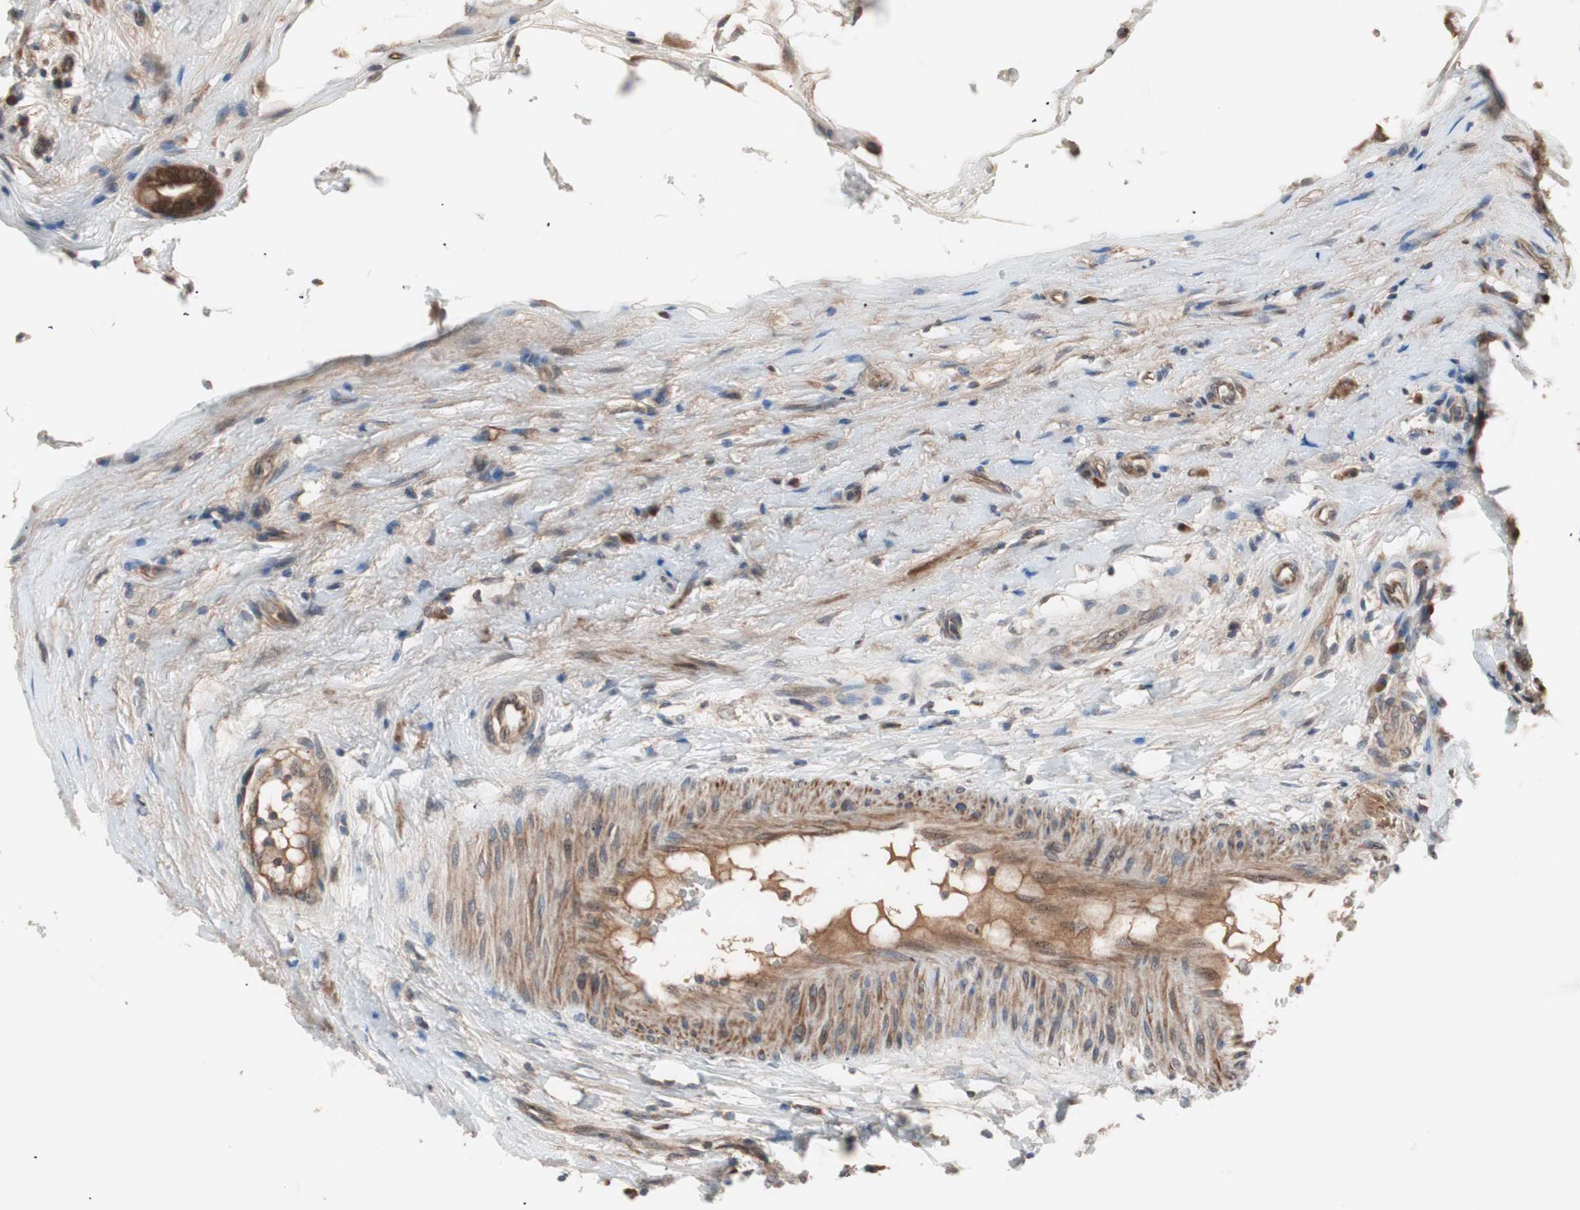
{"staining": {"intensity": "moderate", "quantity": ">75%", "location": "cytoplasmic/membranous"}, "tissue": "epididymis", "cell_type": "Glandular cells", "image_type": "normal", "snomed": [{"axis": "morphology", "description": "Normal tissue, NOS"}, {"axis": "morphology", "description": "Inflammation, NOS"}, {"axis": "topography", "description": "Epididymis"}], "caption": "Immunohistochemistry (IHC) micrograph of unremarkable human epididymis stained for a protein (brown), which exhibits medium levels of moderate cytoplasmic/membranous staining in approximately >75% of glandular cells.", "gene": "HMBS", "patient": {"sex": "male", "age": 84}}